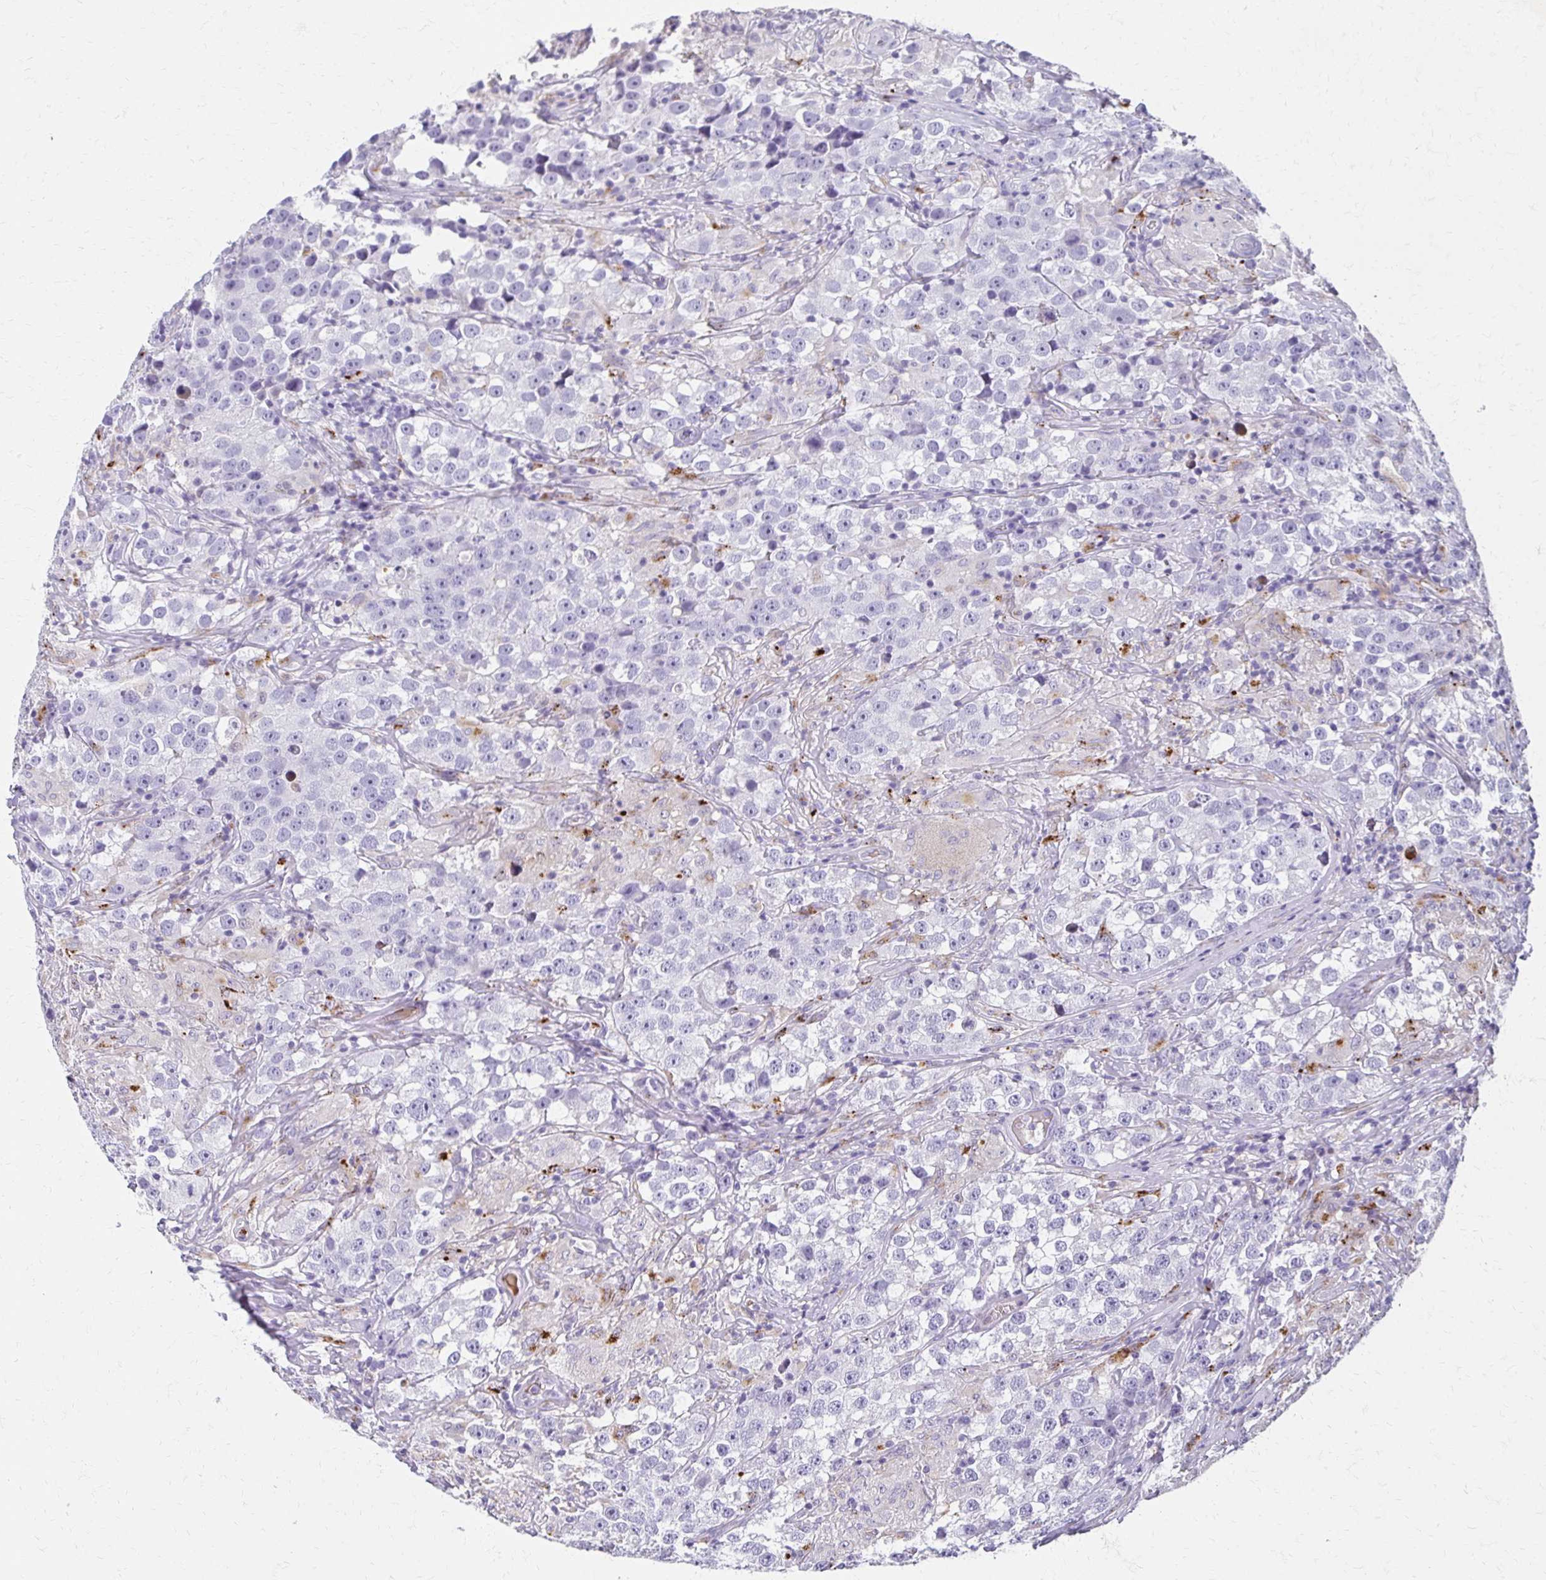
{"staining": {"intensity": "negative", "quantity": "none", "location": "none"}, "tissue": "testis cancer", "cell_type": "Tumor cells", "image_type": "cancer", "snomed": [{"axis": "morphology", "description": "Seminoma, NOS"}, {"axis": "topography", "description": "Testis"}], "caption": "High power microscopy photomicrograph of an immunohistochemistry (IHC) micrograph of testis cancer (seminoma), revealing no significant staining in tumor cells.", "gene": "BBS12", "patient": {"sex": "male", "age": 46}}